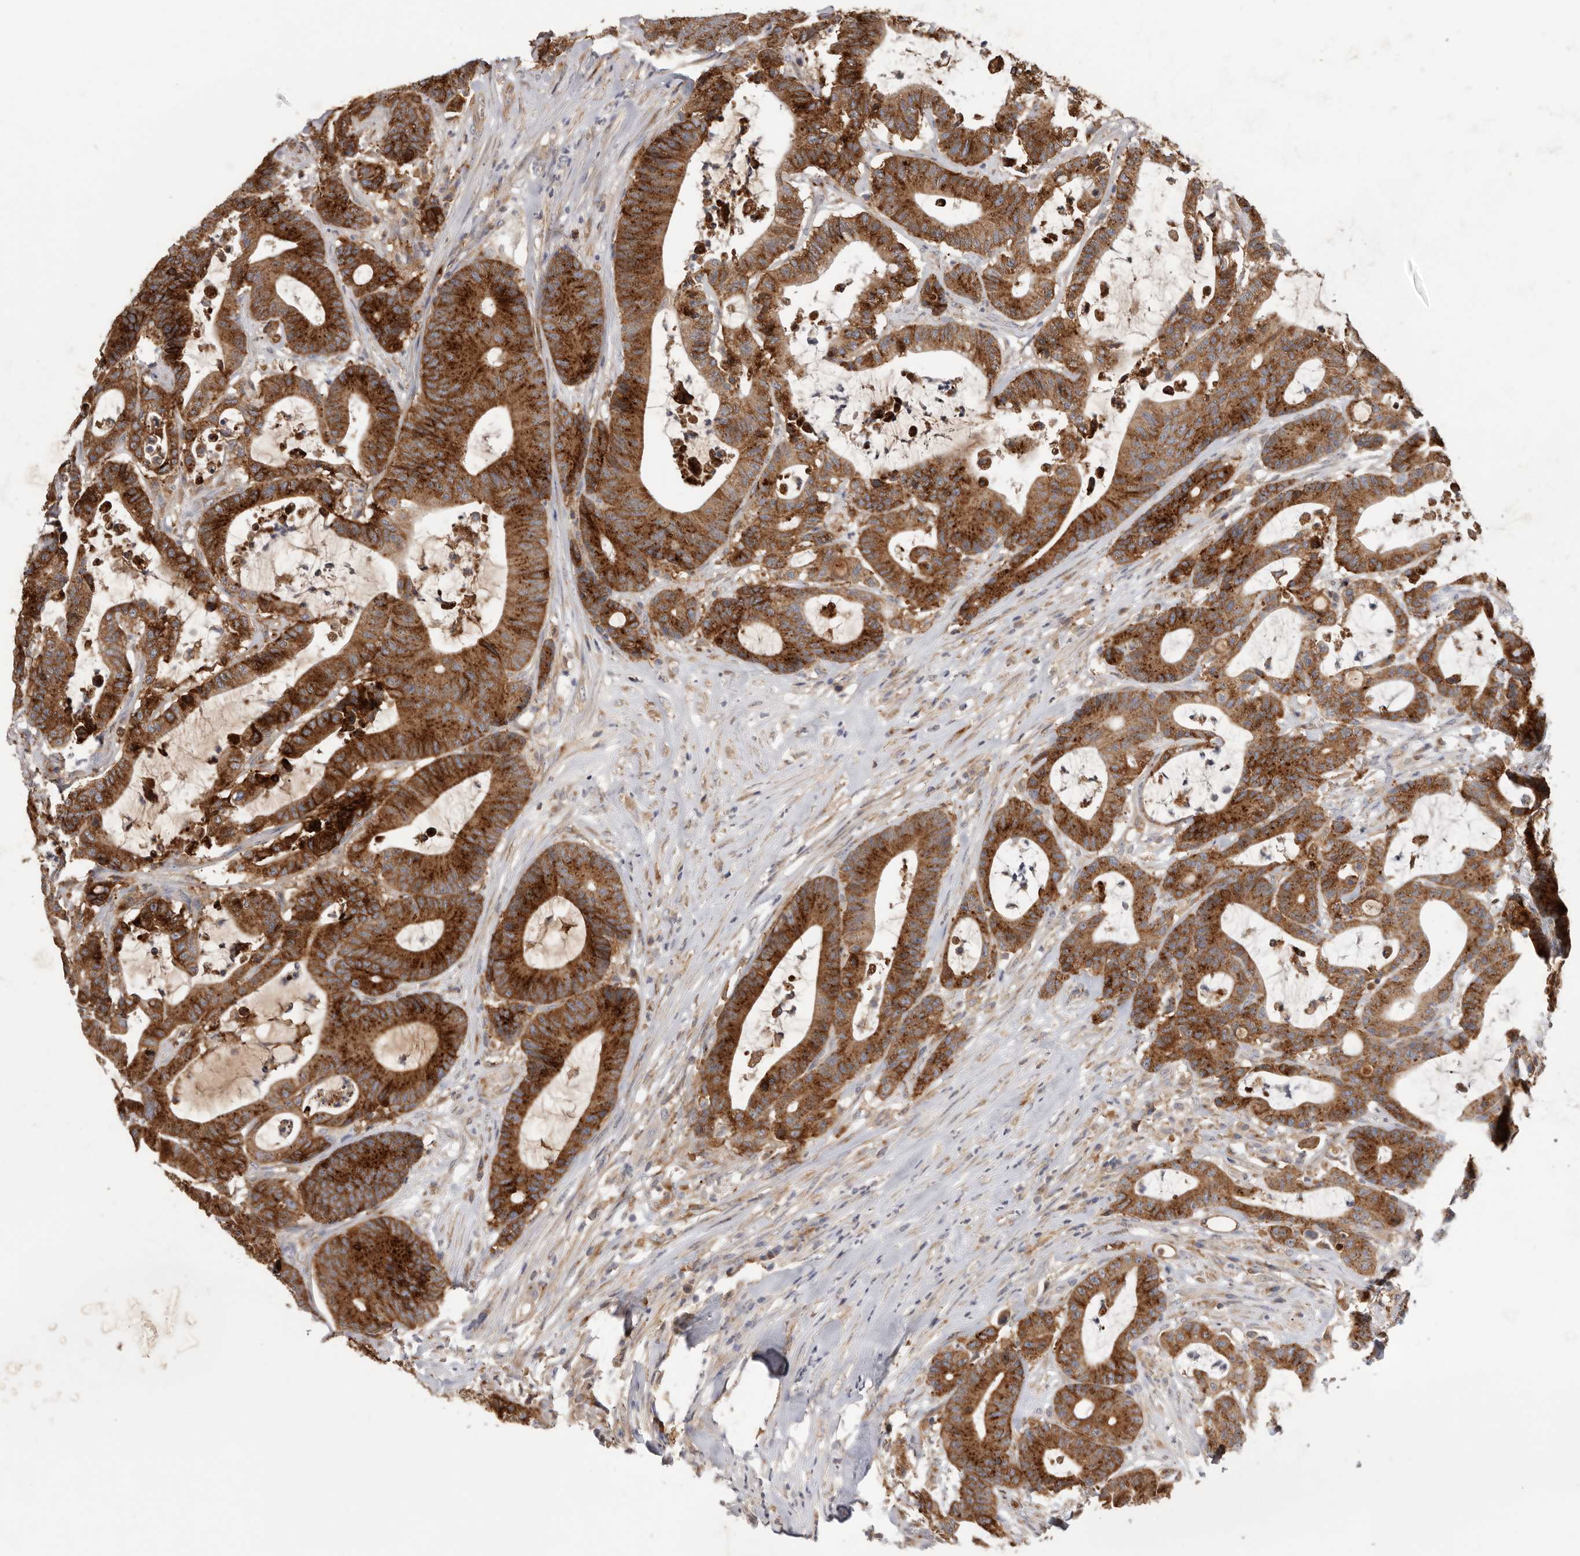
{"staining": {"intensity": "strong", "quantity": ">75%", "location": "cytoplasmic/membranous"}, "tissue": "colorectal cancer", "cell_type": "Tumor cells", "image_type": "cancer", "snomed": [{"axis": "morphology", "description": "Adenocarcinoma, NOS"}, {"axis": "topography", "description": "Colon"}], "caption": "The micrograph shows staining of colorectal adenocarcinoma, revealing strong cytoplasmic/membranous protein staining (brown color) within tumor cells. Ihc stains the protein of interest in brown and the nuclei are stained blue.", "gene": "TFRC", "patient": {"sex": "female", "age": 84}}